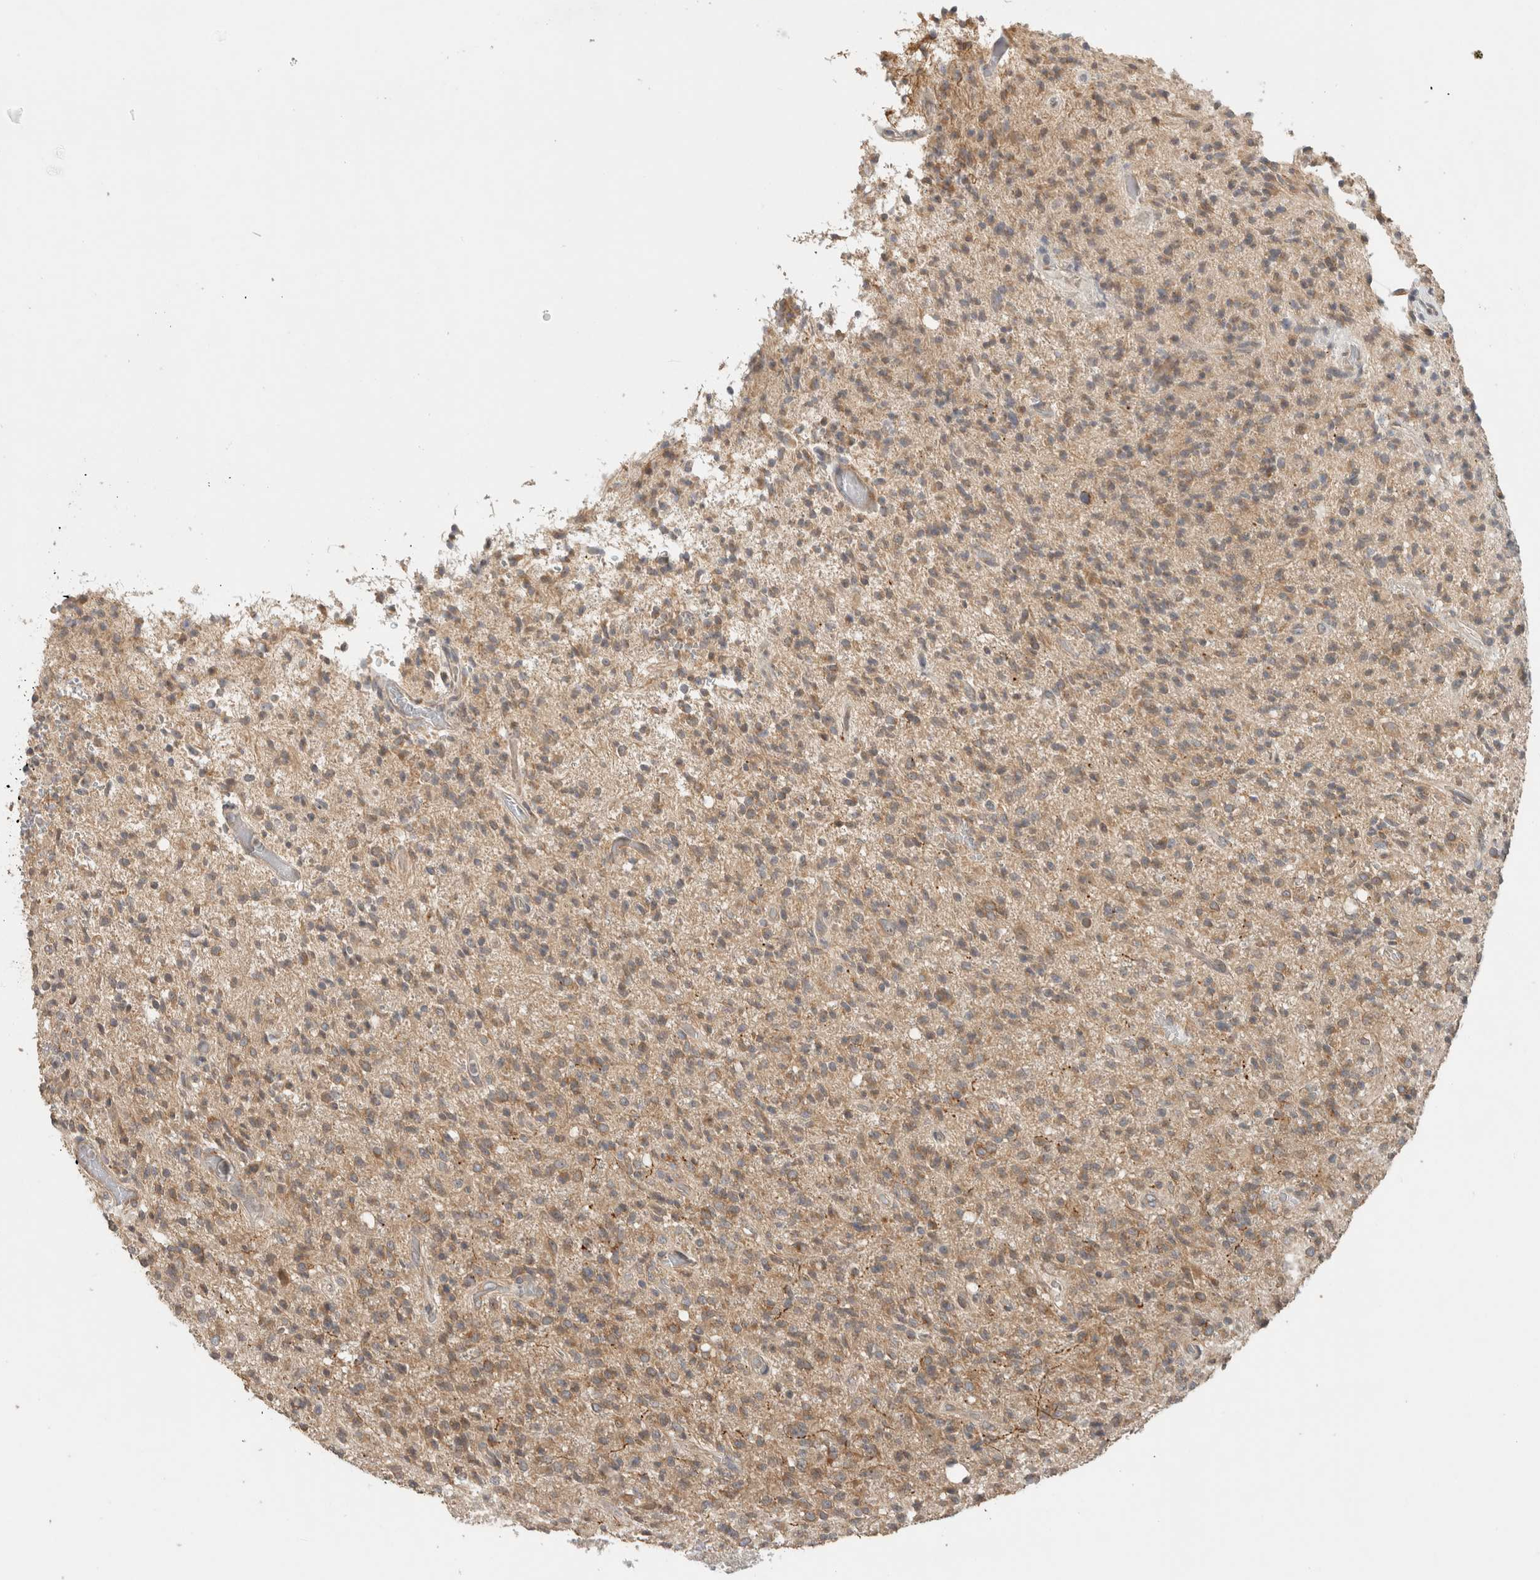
{"staining": {"intensity": "moderate", "quantity": ">75%", "location": "cytoplasmic/membranous"}, "tissue": "glioma", "cell_type": "Tumor cells", "image_type": "cancer", "snomed": [{"axis": "morphology", "description": "Glioma, malignant, High grade"}, {"axis": "topography", "description": "Brain"}], "caption": "Moderate cytoplasmic/membranous protein positivity is identified in about >75% of tumor cells in glioma. The staining was performed using DAB to visualize the protein expression in brown, while the nuclei were stained in blue with hematoxylin (Magnification: 20x).", "gene": "PUM1", "patient": {"sex": "female", "age": 57}}